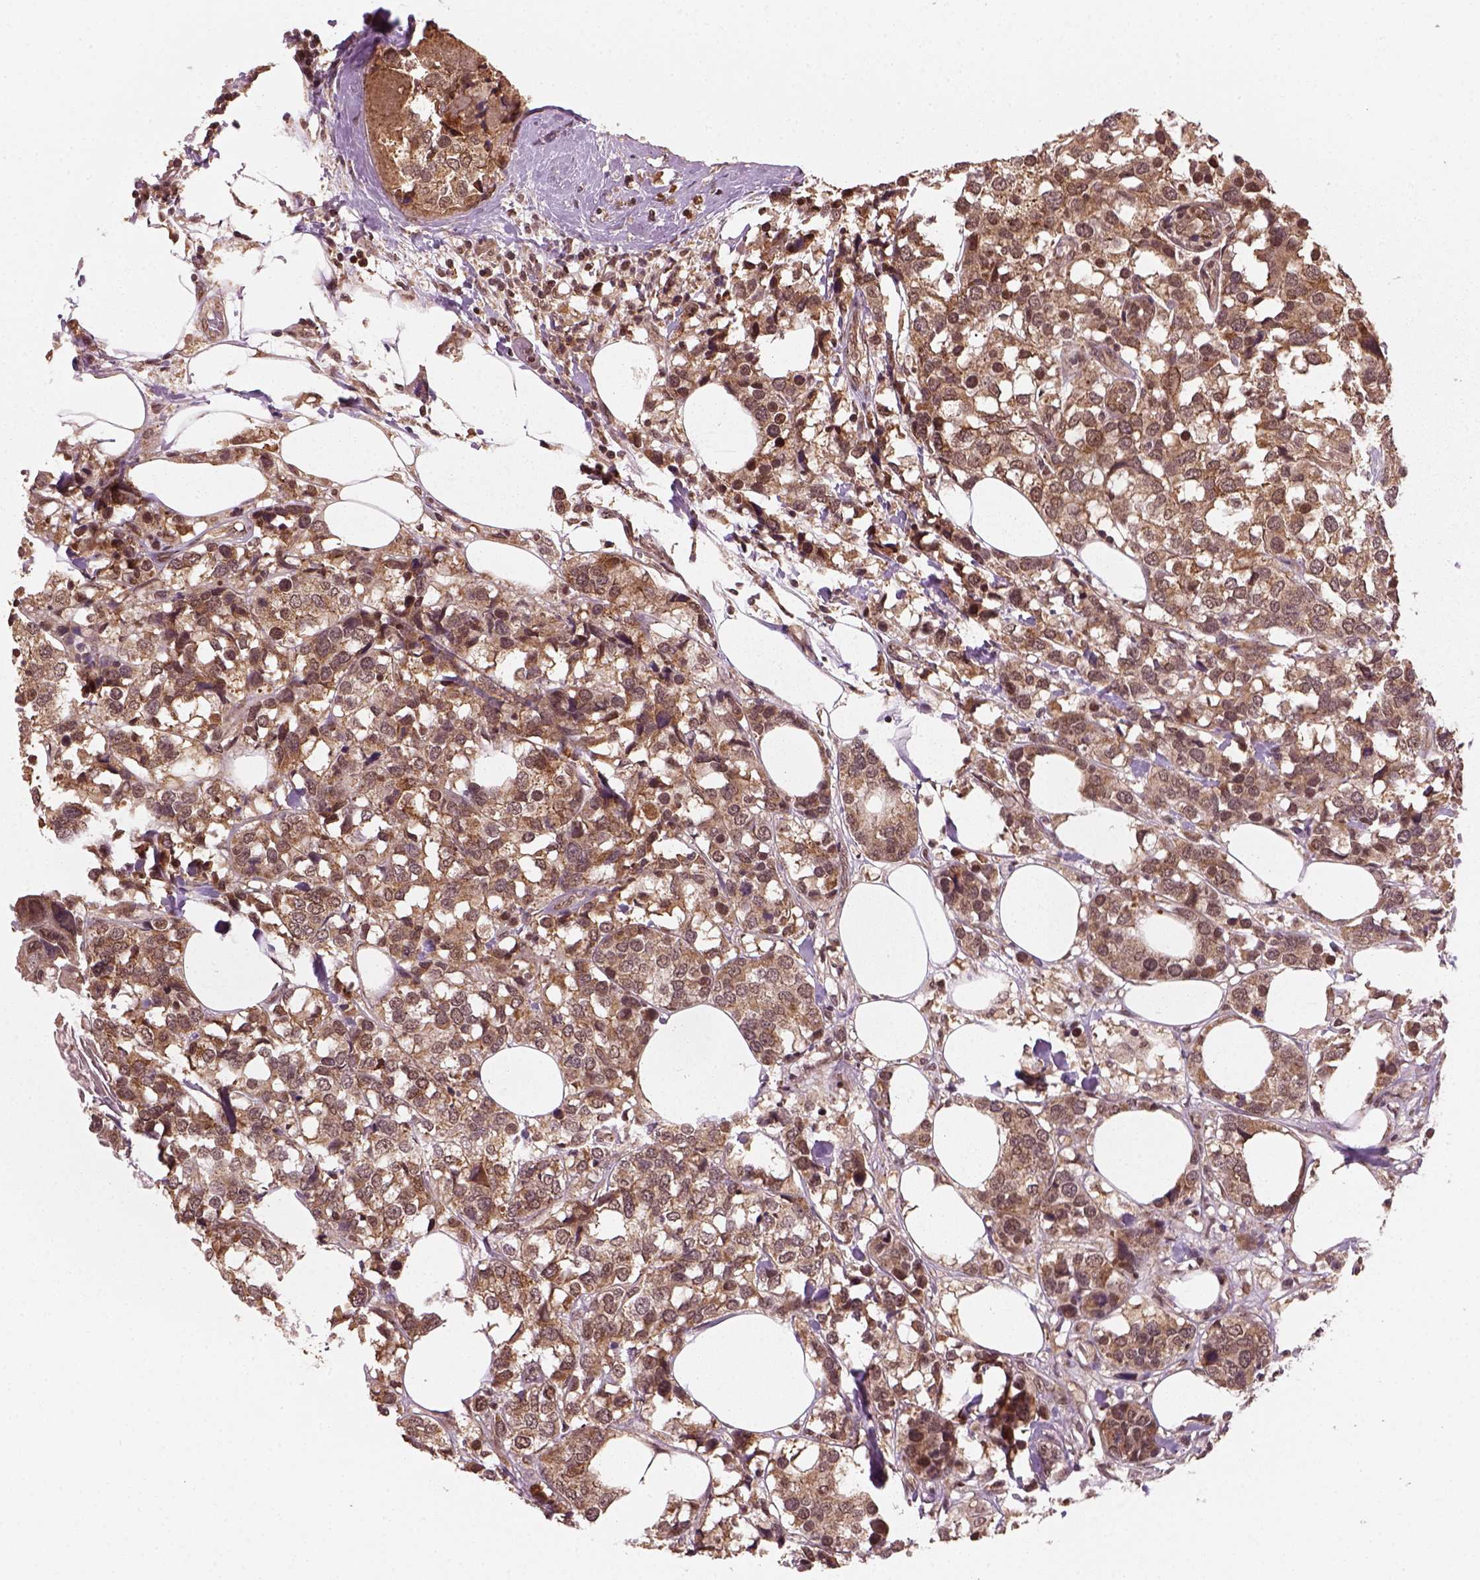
{"staining": {"intensity": "moderate", "quantity": ">75%", "location": "cytoplasmic/membranous"}, "tissue": "breast cancer", "cell_type": "Tumor cells", "image_type": "cancer", "snomed": [{"axis": "morphology", "description": "Lobular carcinoma"}, {"axis": "topography", "description": "Breast"}], "caption": "Protein analysis of breast lobular carcinoma tissue shows moderate cytoplasmic/membranous positivity in approximately >75% of tumor cells.", "gene": "NUDT9", "patient": {"sex": "female", "age": 59}}